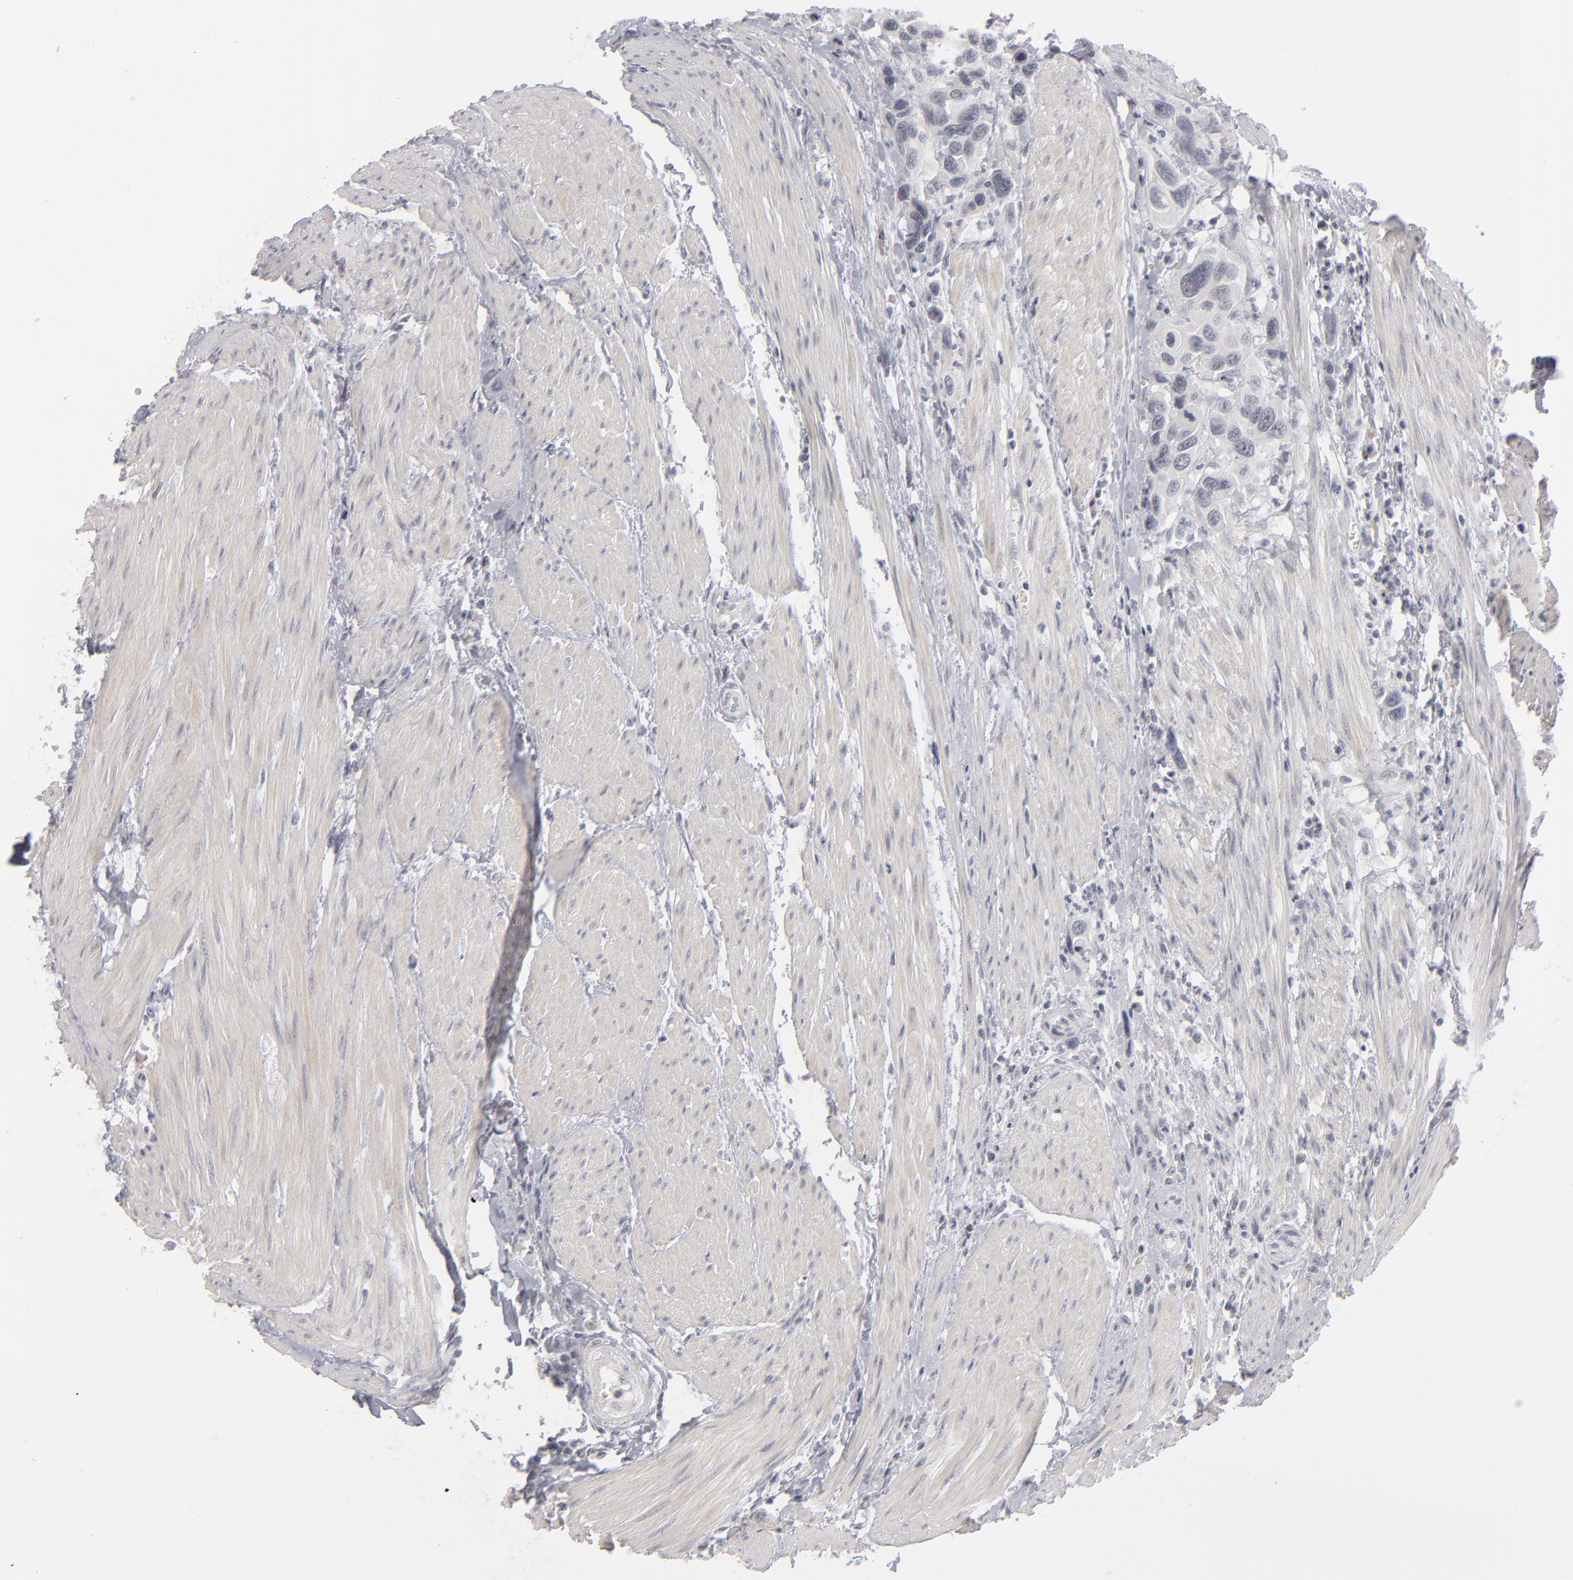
{"staining": {"intensity": "negative", "quantity": "none", "location": "none"}, "tissue": "urothelial cancer", "cell_type": "Tumor cells", "image_type": "cancer", "snomed": [{"axis": "morphology", "description": "Urothelial carcinoma, High grade"}, {"axis": "topography", "description": "Urinary bladder"}], "caption": "Urothelial cancer was stained to show a protein in brown. There is no significant expression in tumor cells. The staining is performed using DAB (3,3'-diaminobenzidine) brown chromogen with nuclei counter-stained in using hematoxylin.", "gene": "KIAA1210", "patient": {"sex": "male", "age": 66}}